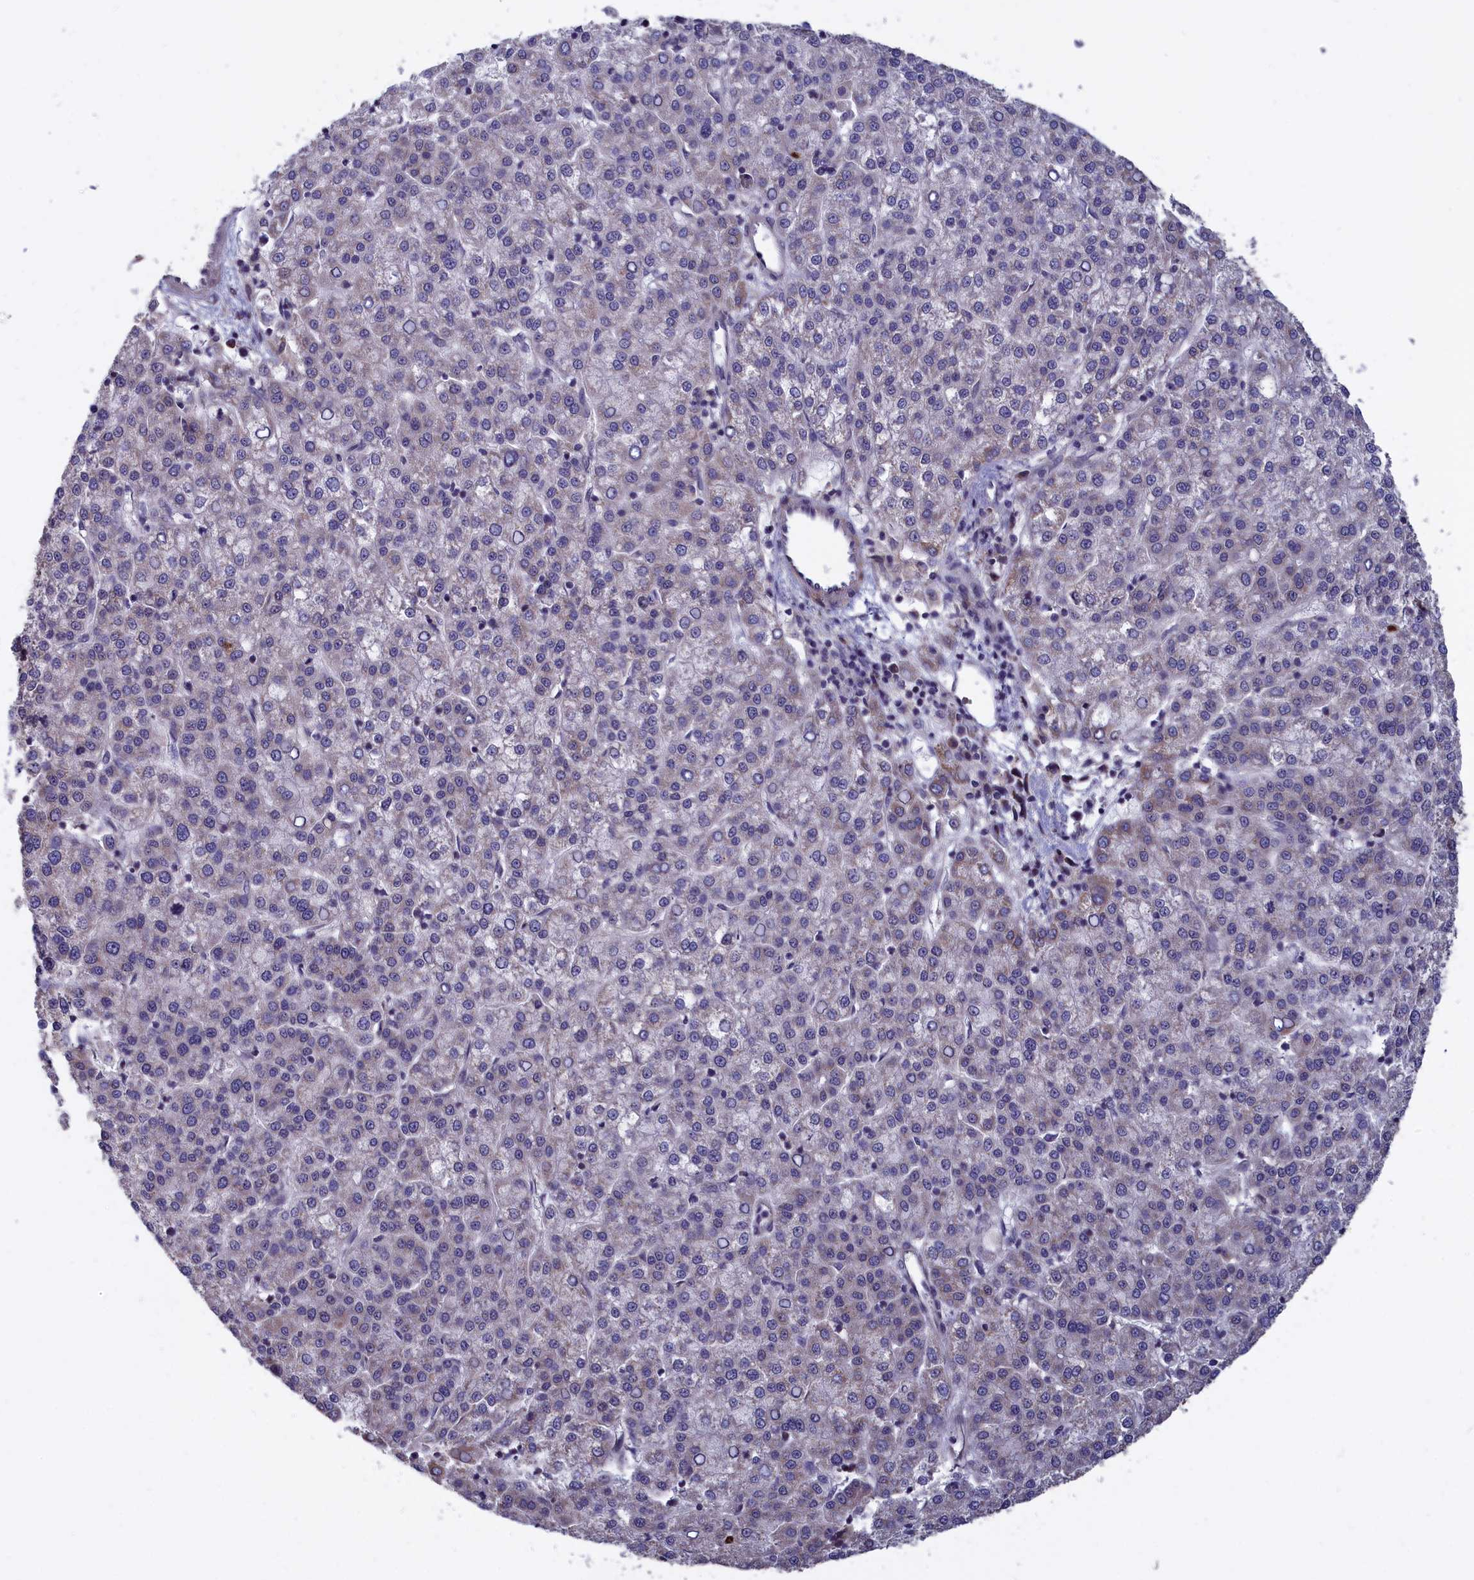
{"staining": {"intensity": "negative", "quantity": "none", "location": "none"}, "tissue": "liver cancer", "cell_type": "Tumor cells", "image_type": "cancer", "snomed": [{"axis": "morphology", "description": "Carcinoma, Hepatocellular, NOS"}, {"axis": "topography", "description": "Liver"}], "caption": "Liver hepatocellular carcinoma was stained to show a protein in brown. There is no significant staining in tumor cells. (DAB immunohistochemistry (IHC), high magnification).", "gene": "EPB41L4B", "patient": {"sex": "female", "age": 58}}